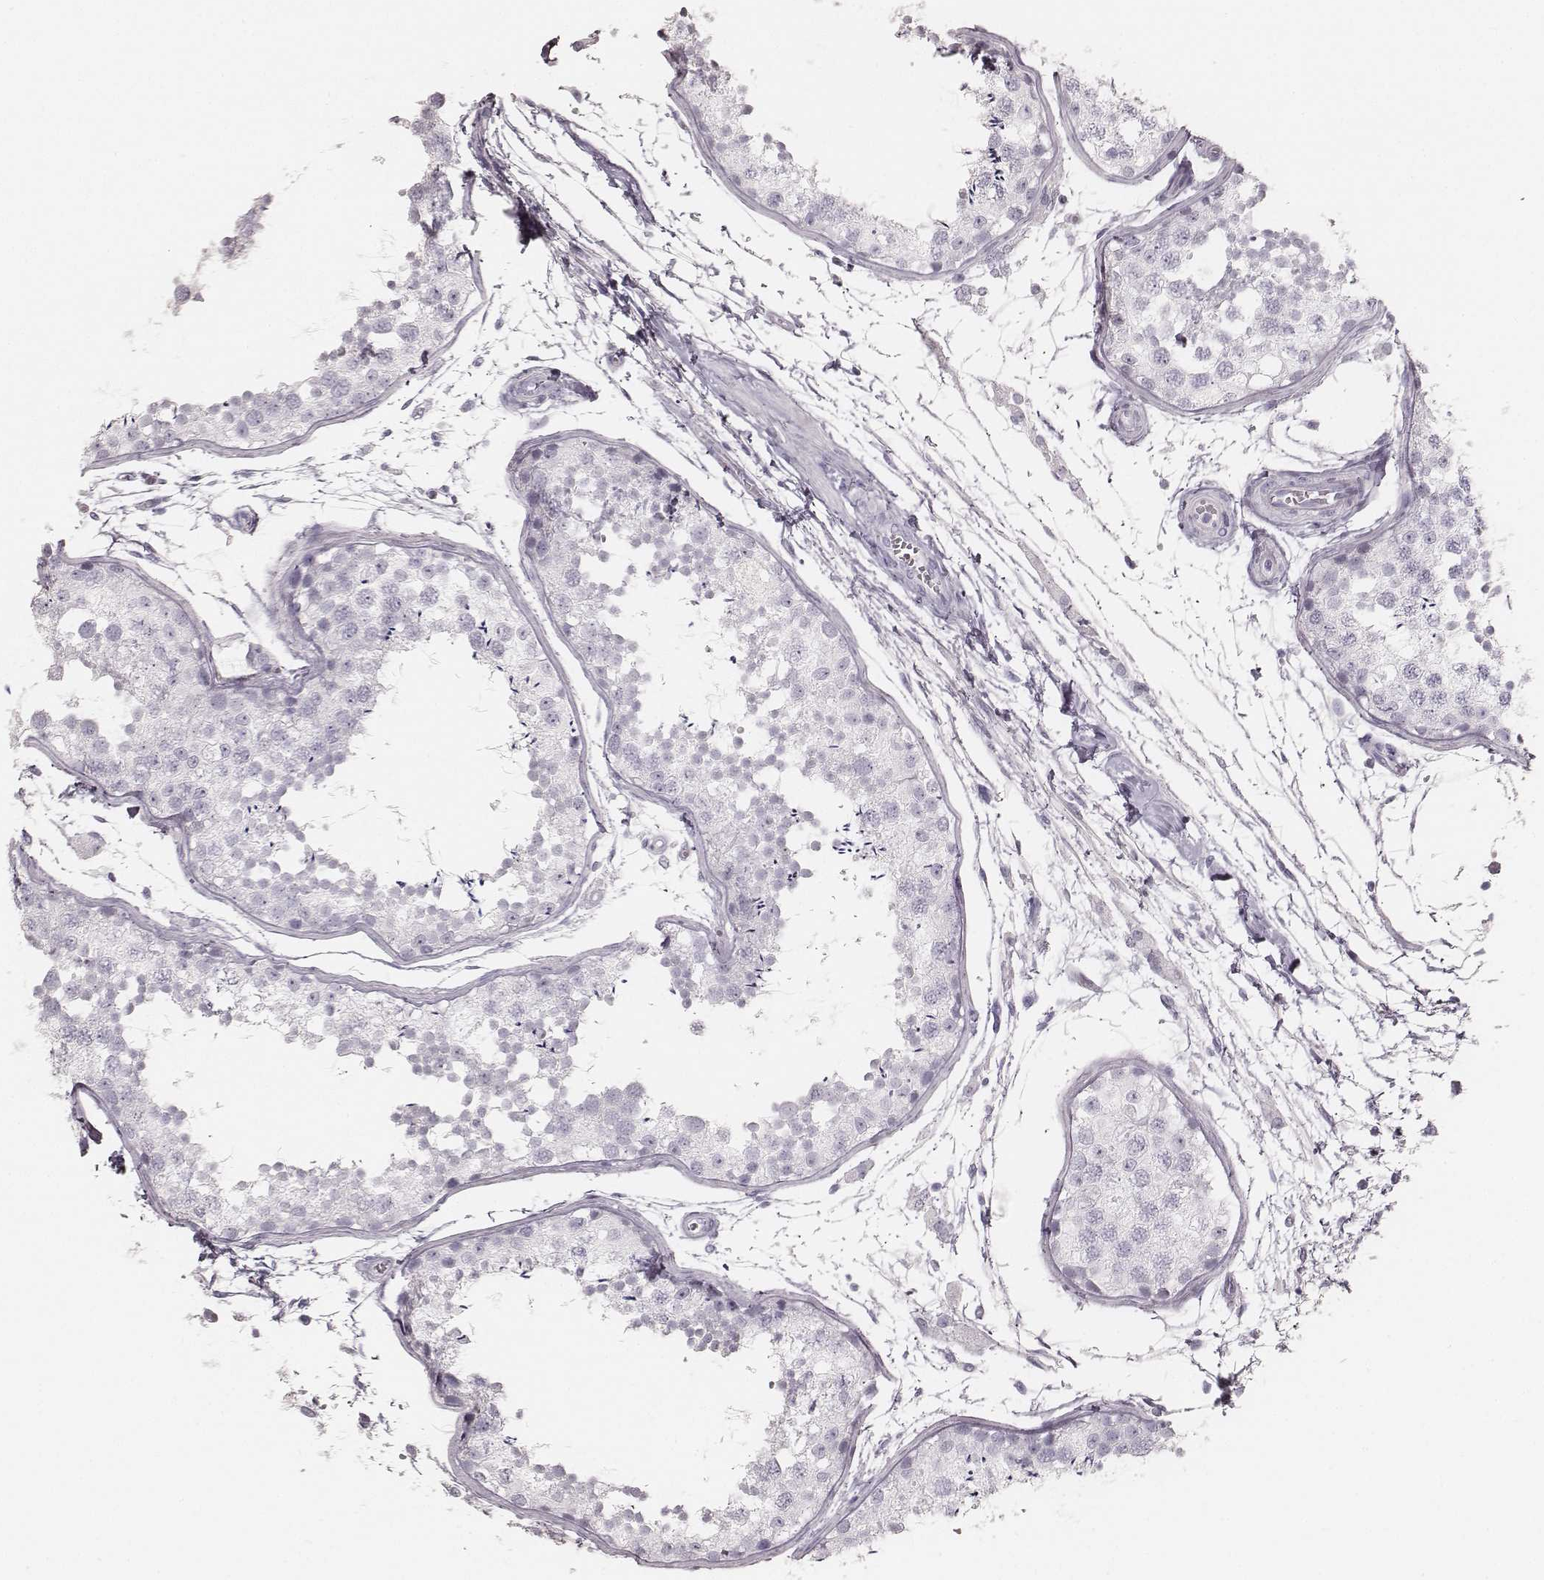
{"staining": {"intensity": "negative", "quantity": "none", "location": "none"}, "tissue": "testis", "cell_type": "Cells in seminiferous ducts", "image_type": "normal", "snomed": [{"axis": "morphology", "description": "Normal tissue, NOS"}, {"axis": "topography", "description": "Testis"}], "caption": "Photomicrograph shows no significant protein positivity in cells in seminiferous ducts of normal testis.", "gene": "KRT34", "patient": {"sex": "male", "age": 29}}